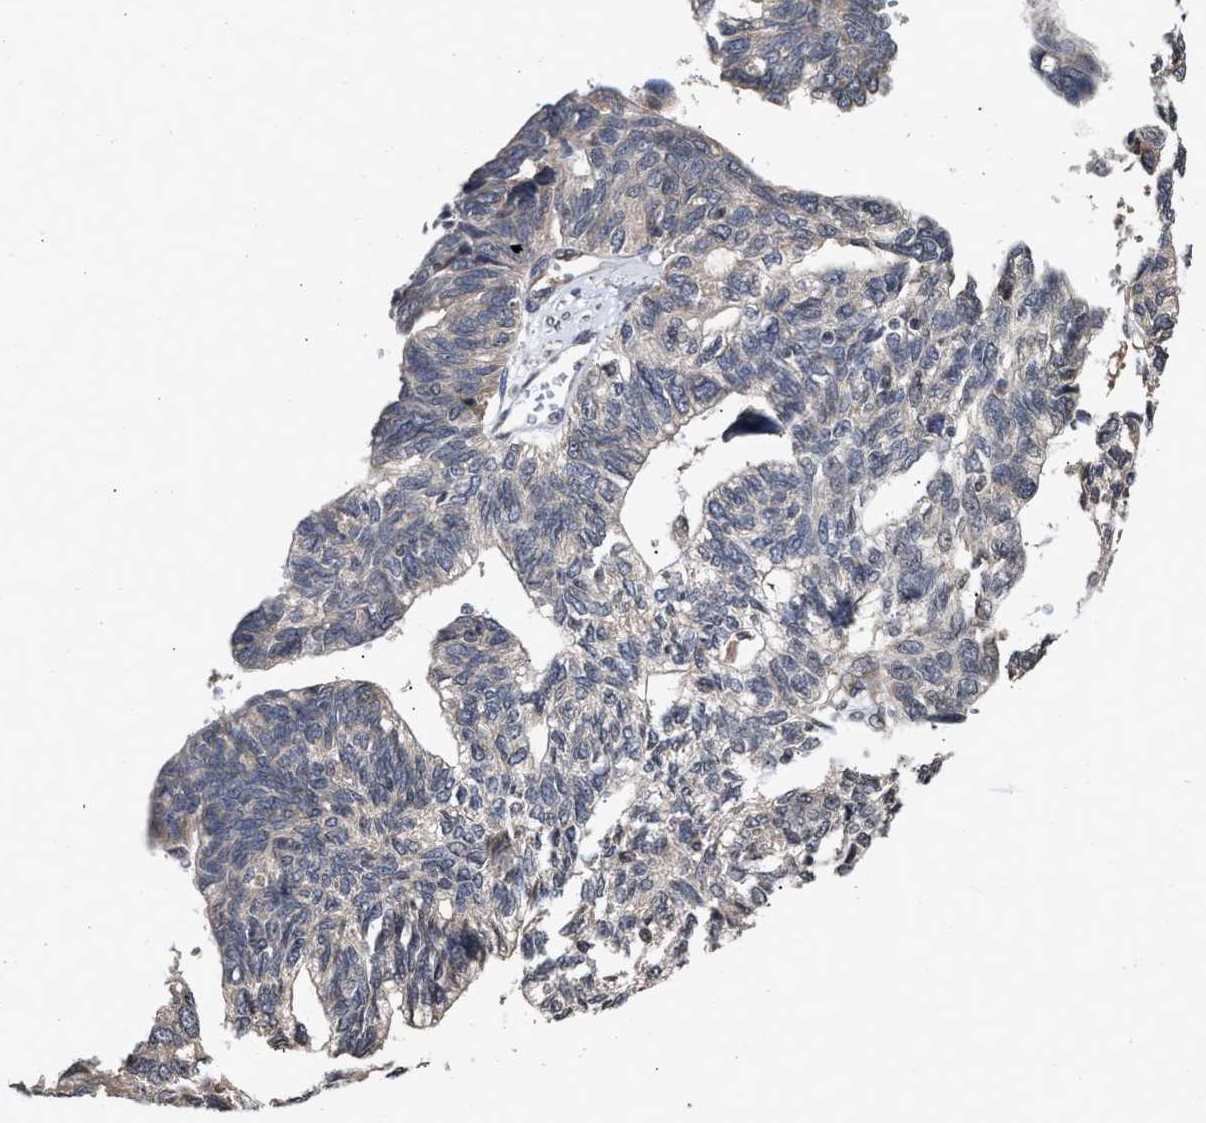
{"staining": {"intensity": "negative", "quantity": "none", "location": "none"}, "tissue": "ovarian cancer", "cell_type": "Tumor cells", "image_type": "cancer", "snomed": [{"axis": "morphology", "description": "Cystadenocarcinoma, serous, NOS"}, {"axis": "topography", "description": "Ovary"}], "caption": "This image is of ovarian cancer stained with IHC to label a protein in brown with the nuclei are counter-stained blue. There is no positivity in tumor cells.", "gene": "SAR1A", "patient": {"sex": "female", "age": 79}}